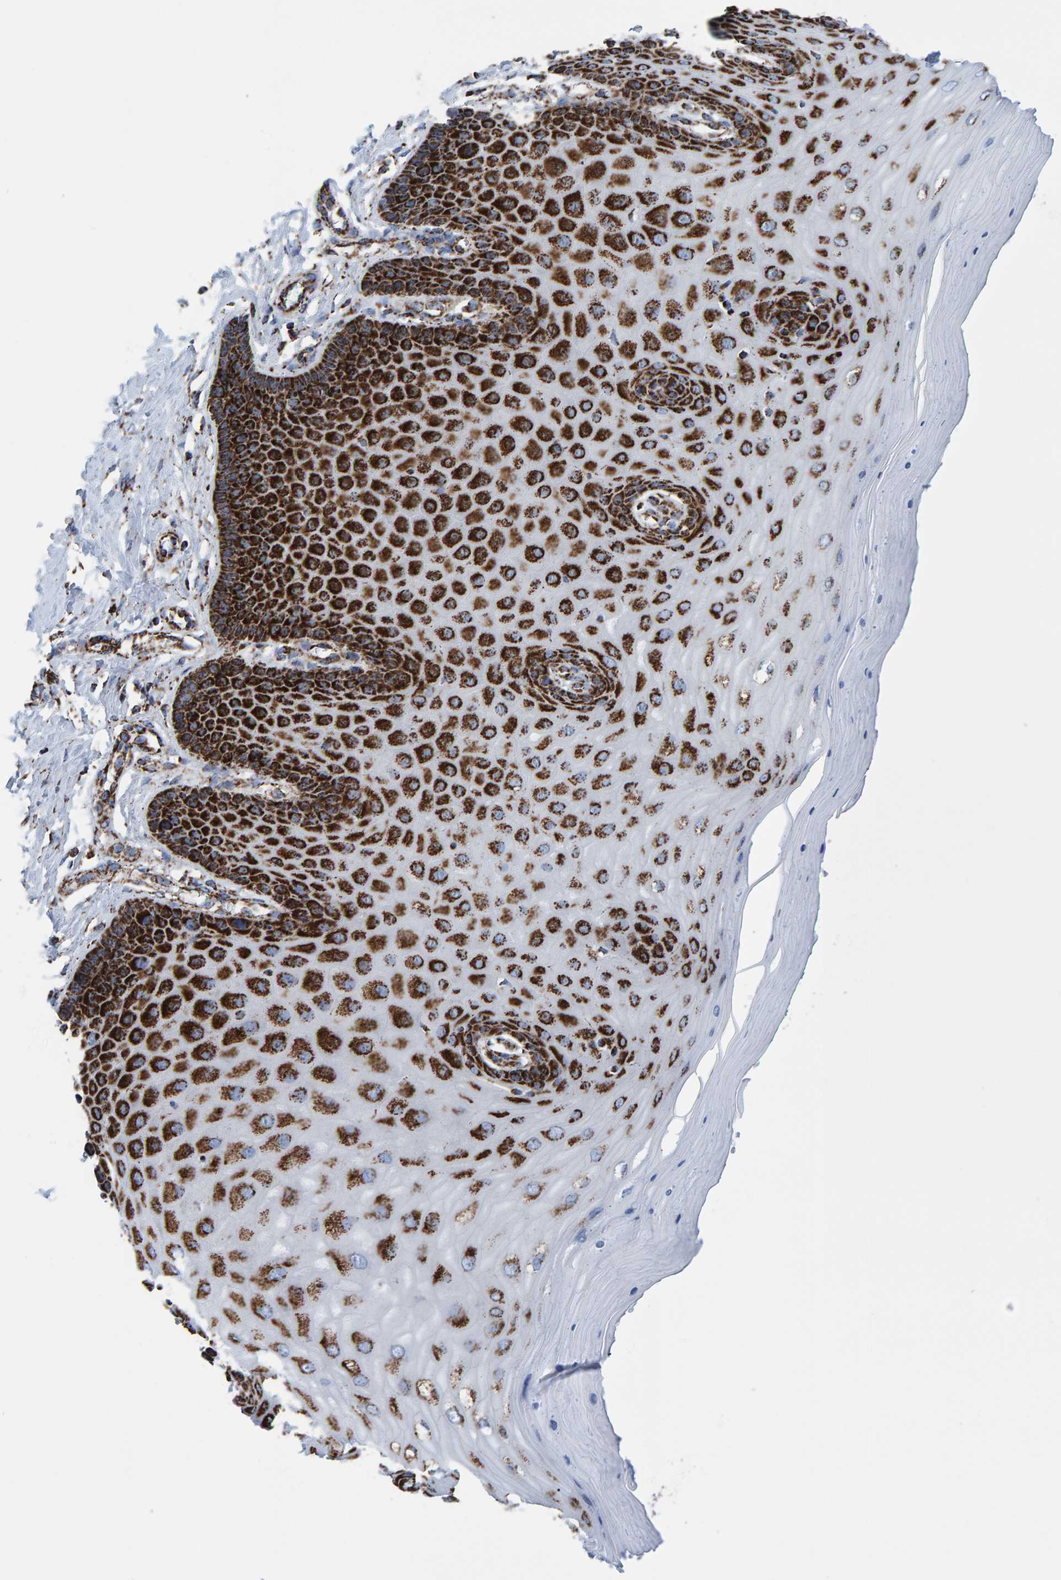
{"staining": {"intensity": "strong", "quantity": ">75%", "location": "cytoplasmic/membranous"}, "tissue": "cervix", "cell_type": "Glandular cells", "image_type": "normal", "snomed": [{"axis": "morphology", "description": "Normal tissue, NOS"}, {"axis": "topography", "description": "Cervix"}], "caption": "Protein staining of benign cervix displays strong cytoplasmic/membranous expression in about >75% of glandular cells. The staining was performed using DAB (3,3'-diaminobenzidine), with brown indicating positive protein expression. Nuclei are stained blue with hematoxylin.", "gene": "ENSG00000262660", "patient": {"sex": "female", "age": 55}}